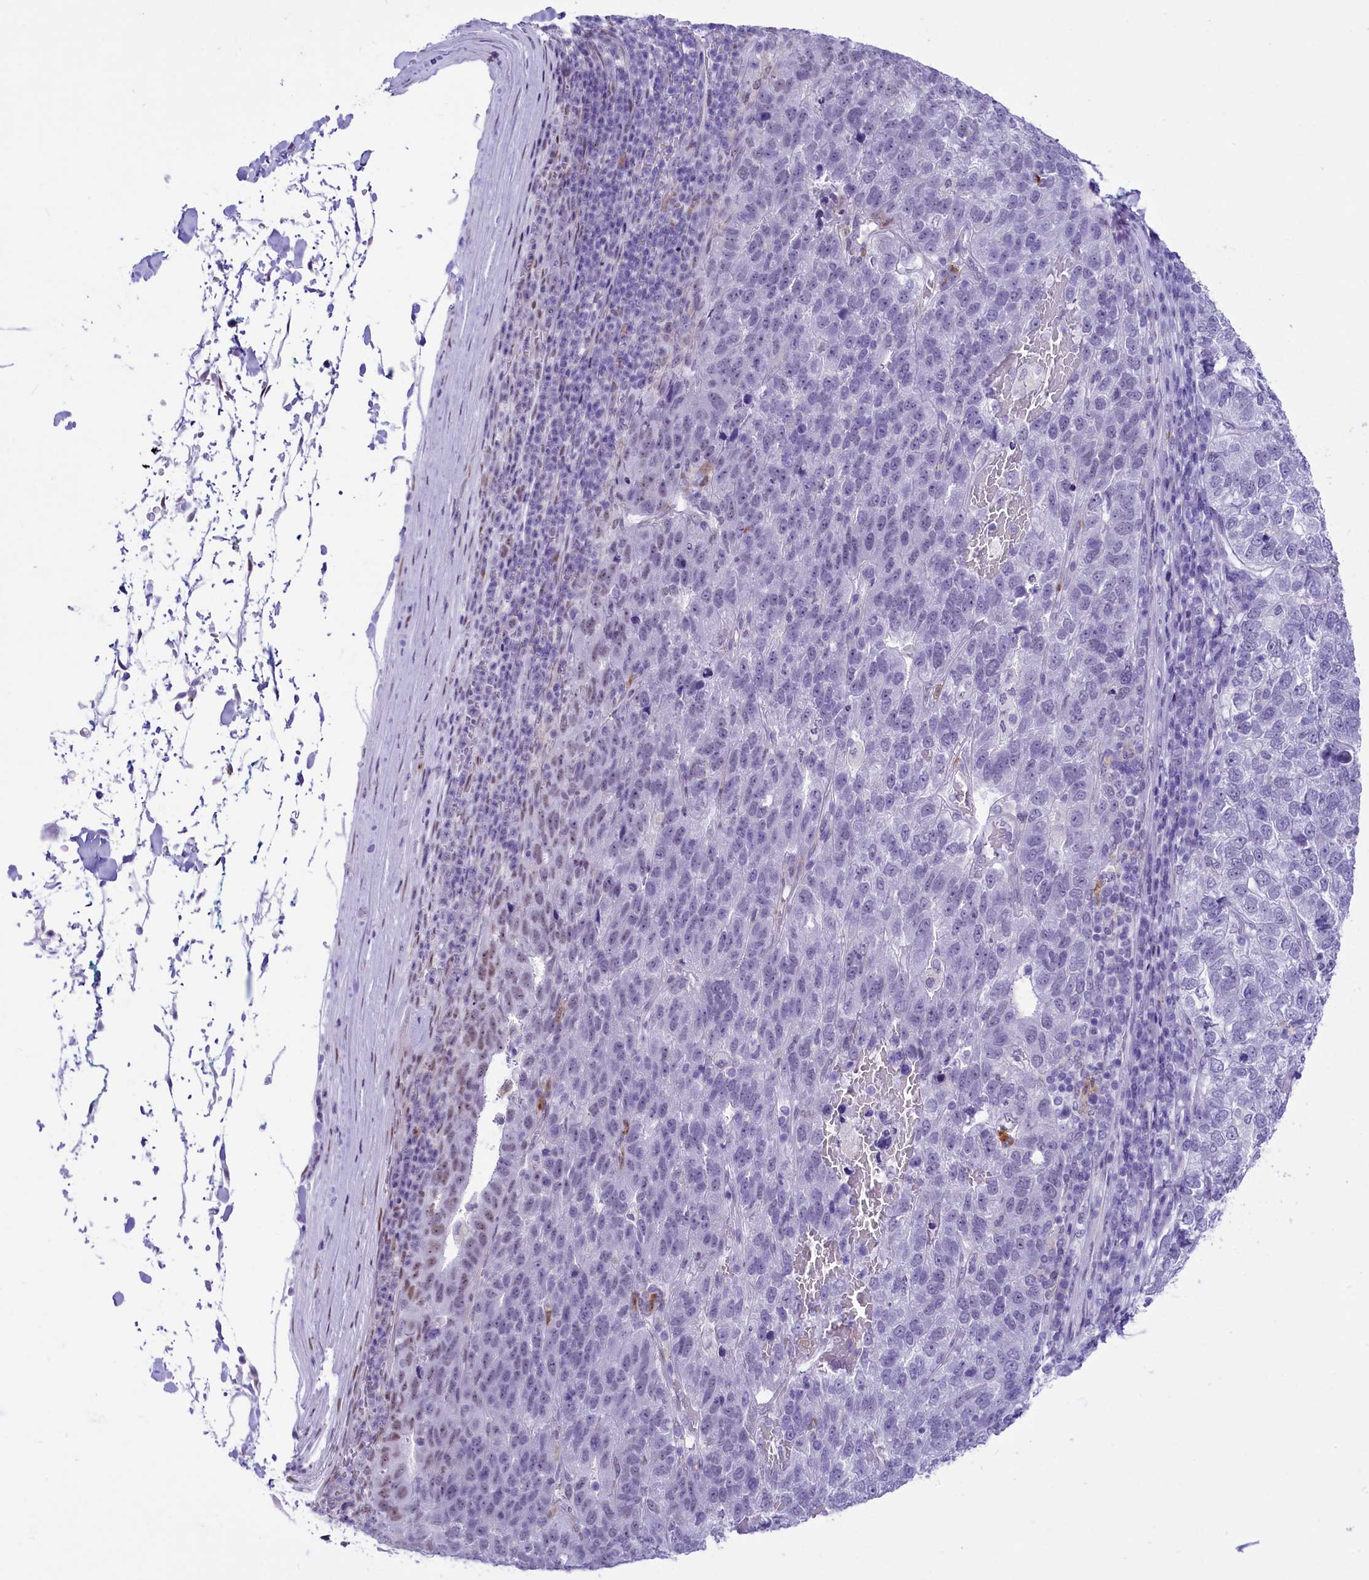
{"staining": {"intensity": "negative", "quantity": "none", "location": "none"}, "tissue": "pancreatic cancer", "cell_type": "Tumor cells", "image_type": "cancer", "snomed": [{"axis": "morphology", "description": "Adenocarcinoma, NOS"}, {"axis": "topography", "description": "Pancreas"}], "caption": "DAB immunohistochemical staining of pancreatic cancer (adenocarcinoma) exhibits no significant expression in tumor cells.", "gene": "RPS6KB1", "patient": {"sex": "female", "age": 61}}